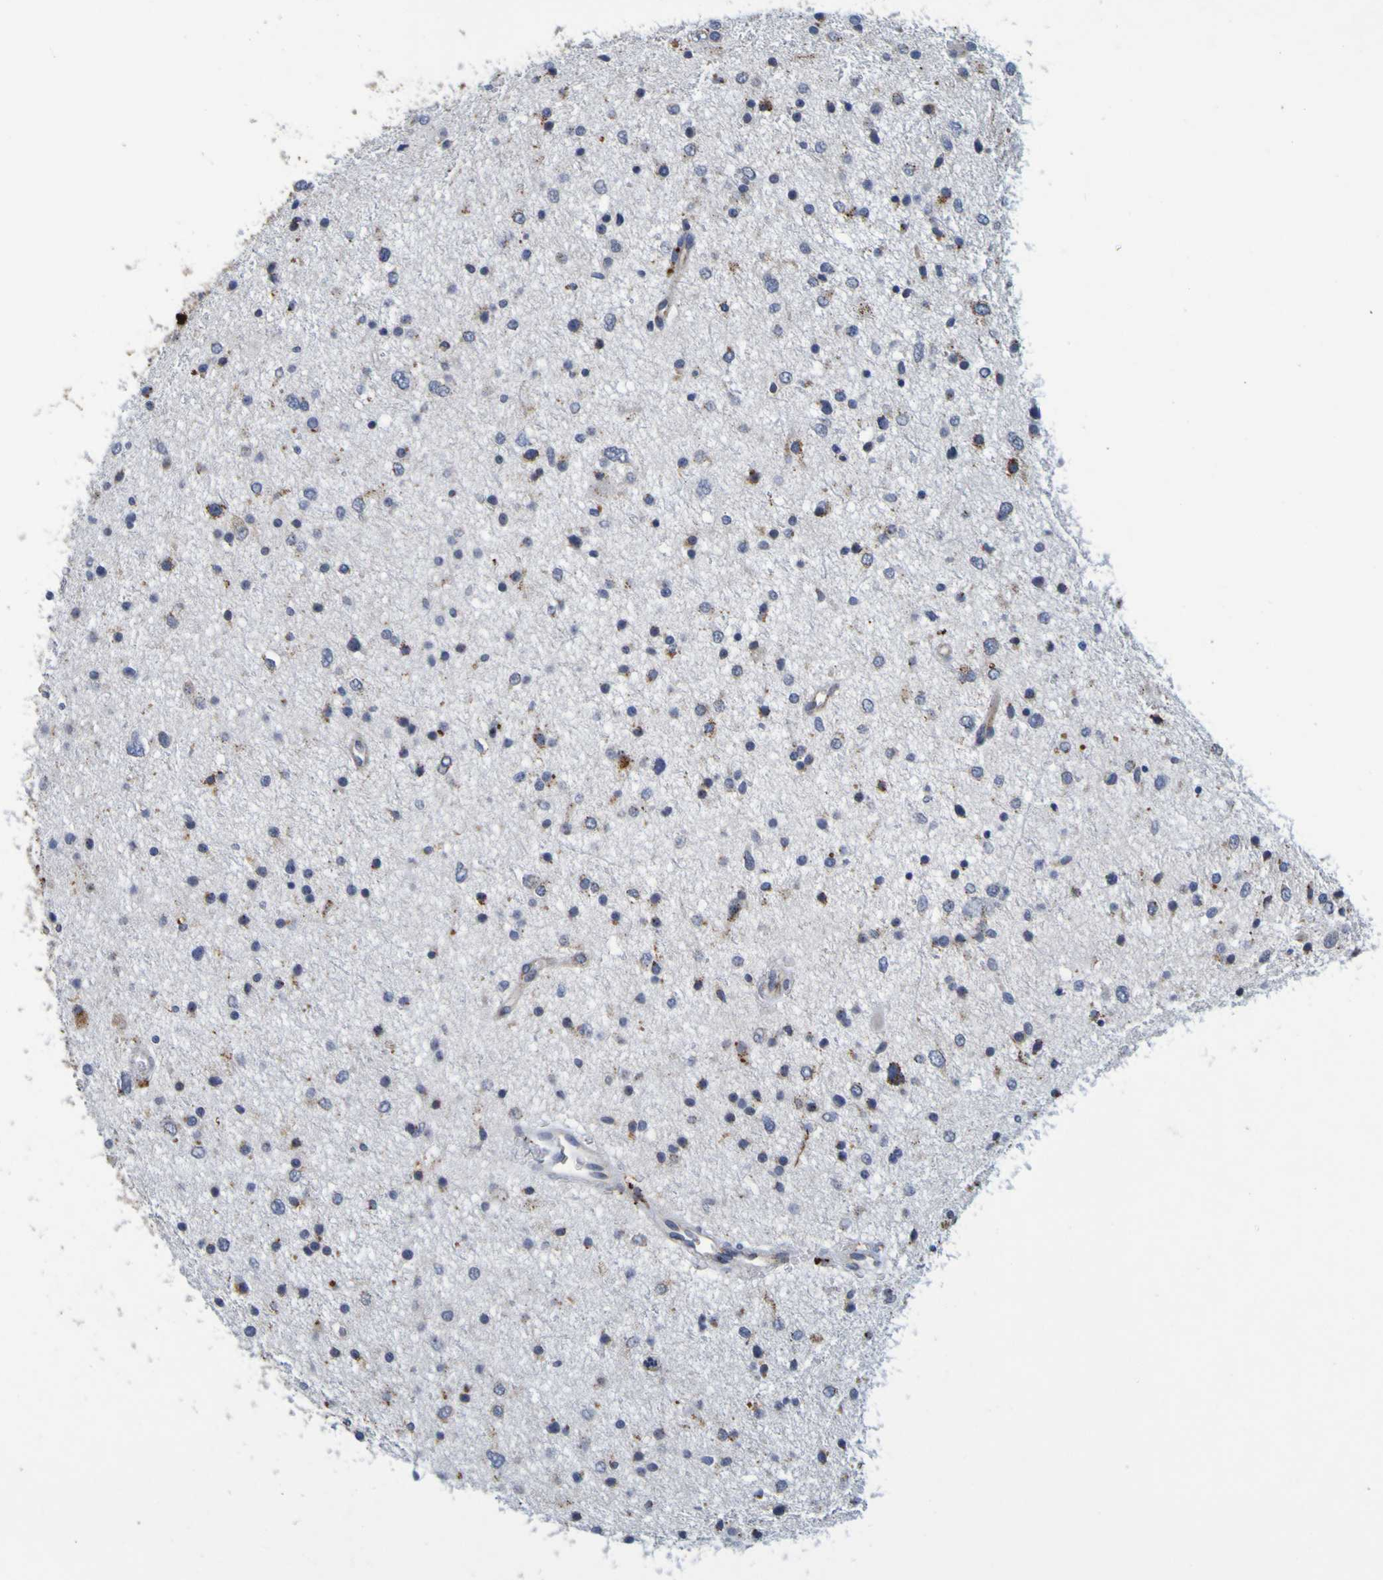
{"staining": {"intensity": "moderate", "quantity": "<25%", "location": "cytoplasmic/membranous"}, "tissue": "glioma", "cell_type": "Tumor cells", "image_type": "cancer", "snomed": [{"axis": "morphology", "description": "Glioma, malignant, Low grade"}, {"axis": "topography", "description": "Brain"}], "caption": "IHC micrograph of human malignant low-grade glioma stained for a protein (brown), which demonstrates low levels of moderate cytoplasmic/membranous positivity in about <25% of tumor cells.", "gene": "TPH1", "patient": {"sex": "female", "age": 37}}